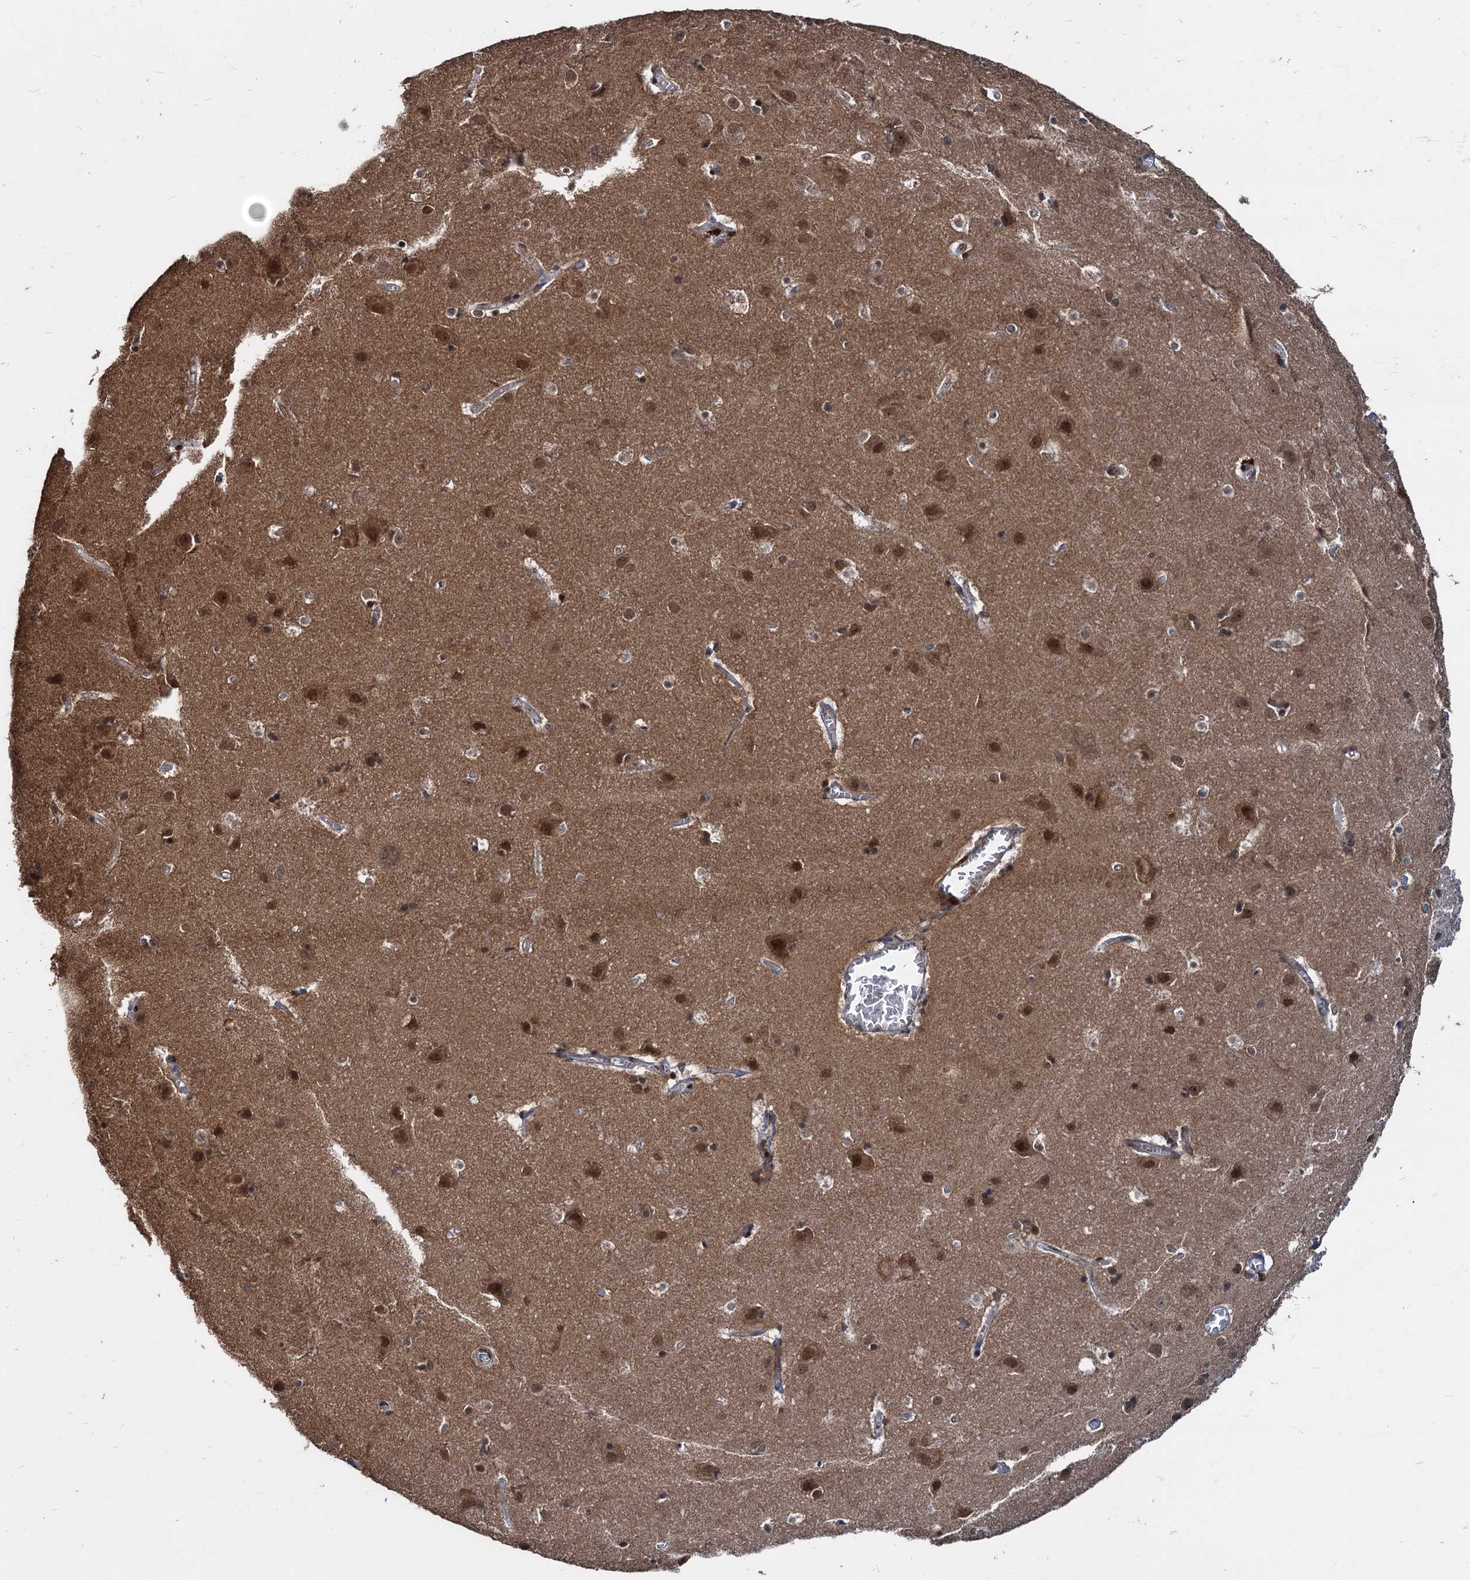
{"staining": {"intensity": "moderate", "quantity": "25%-75%", "location": "nuclear"}, "tissue": "cerebral cortex", "cell_type": "Endothelial cells", "image_type": "normal", "snomed": [{"axis": "morphology", "description": "Normal tissue, NOS"}, {"axis": "topography", "description": "Cerebral cortex"}], "caption": "The histopathology image reveals a brown stain indicating the presence of a protein in the nuclear of endothelial cells in cerebral cortex.", "gene": "FAM216B", "patient": {"sex": "male", "age": 54}}